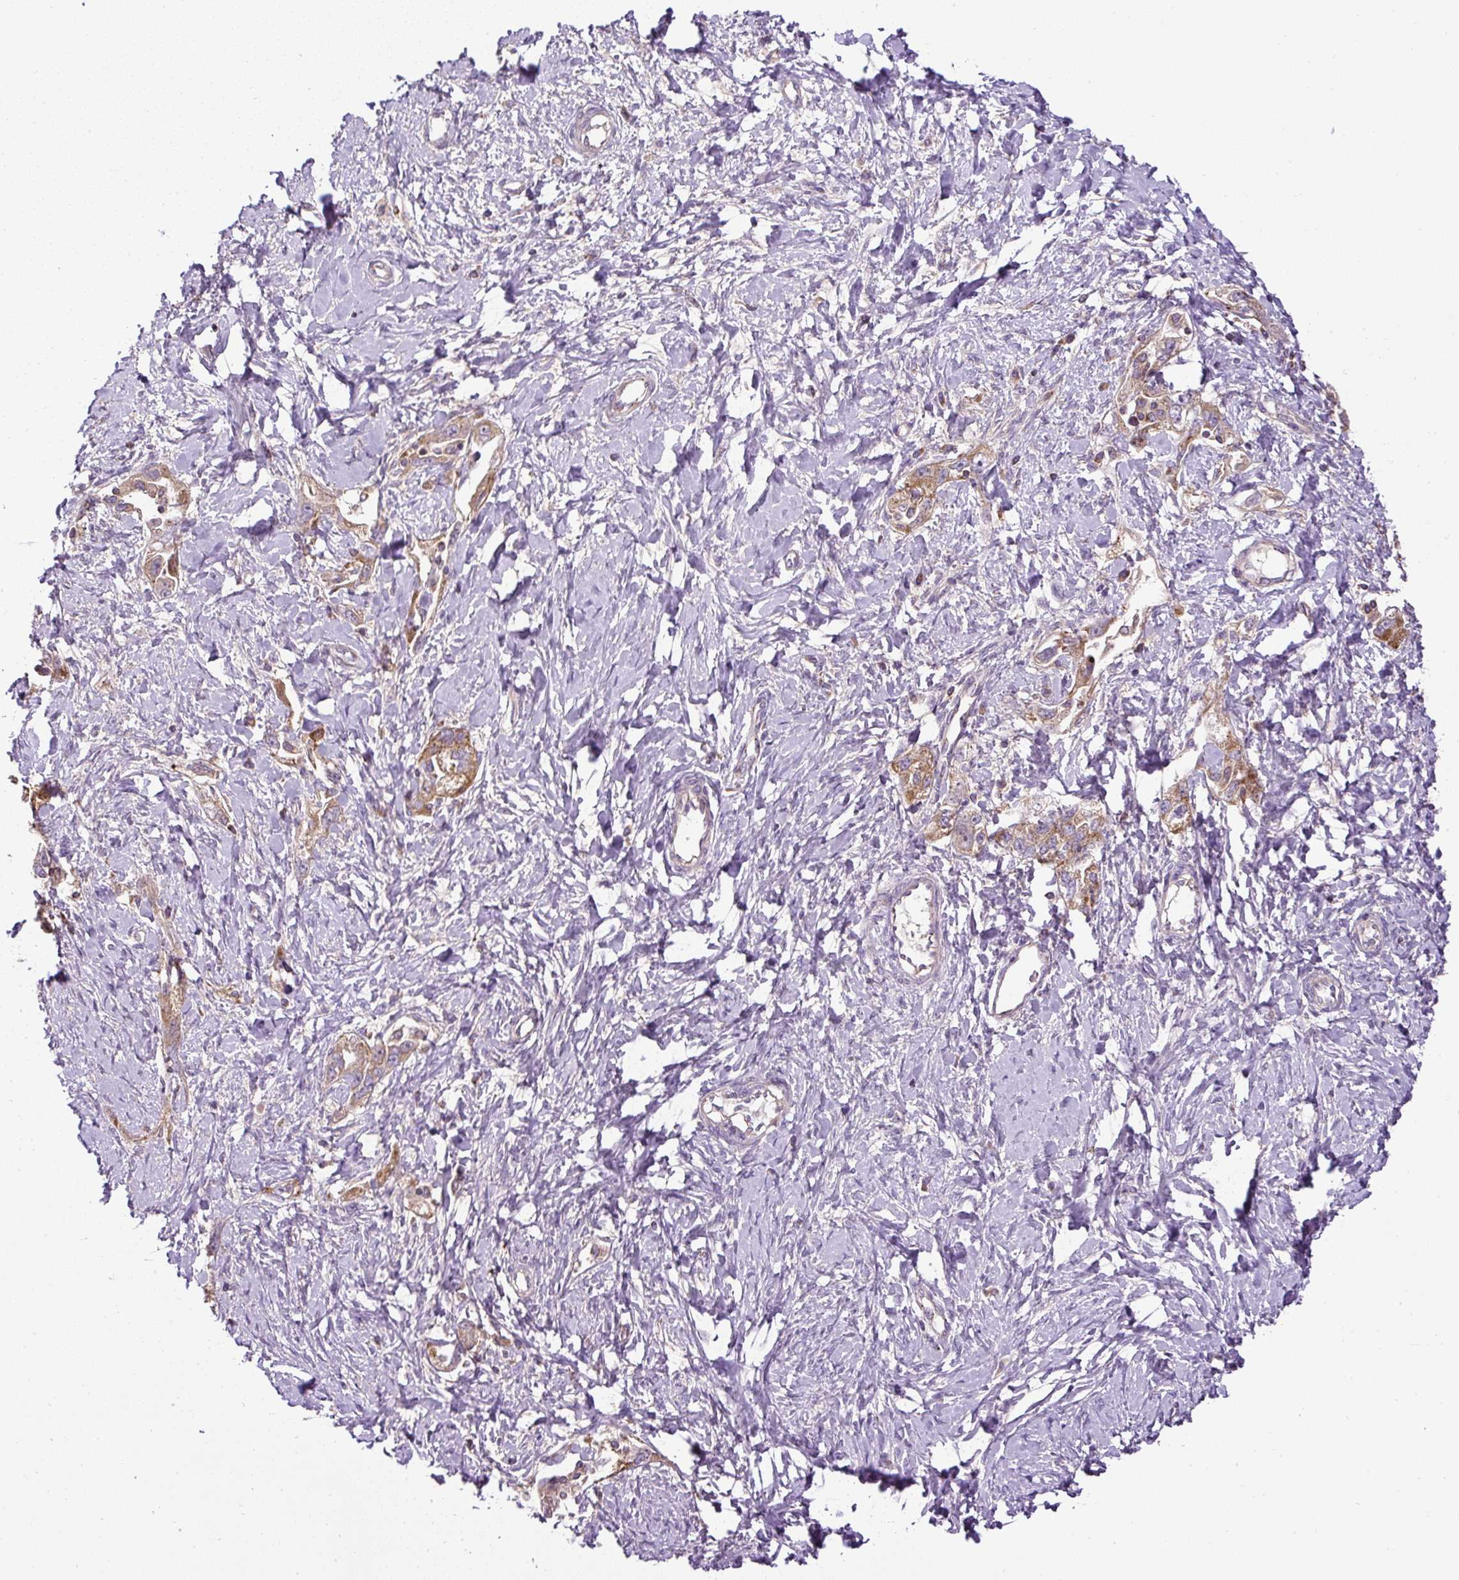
{"staining": {"intensity": "moderate", "quantity": ">75%", "location": "cytoplasmic/membranous"}, "tissue": "ovarian cancer", "cell_type": "Tumor cells", "image_type": "cancer", "snomed": [{"axis": "morphology", "description": "Carcinoma, NOS"}, {"axis": "morphology", "description": "Cystadenocarcinoma, serous, NOS"}, {"axis": "topography", "description": "Ovary"}], "caption": "Human ovarian cancer stained with a brown dye reveals moderate cytoplasmic/membranous positive staining in about >75% of tumor cells.", "gene": "ZNF547", "patient": {"sex": "female", "age": 69}}